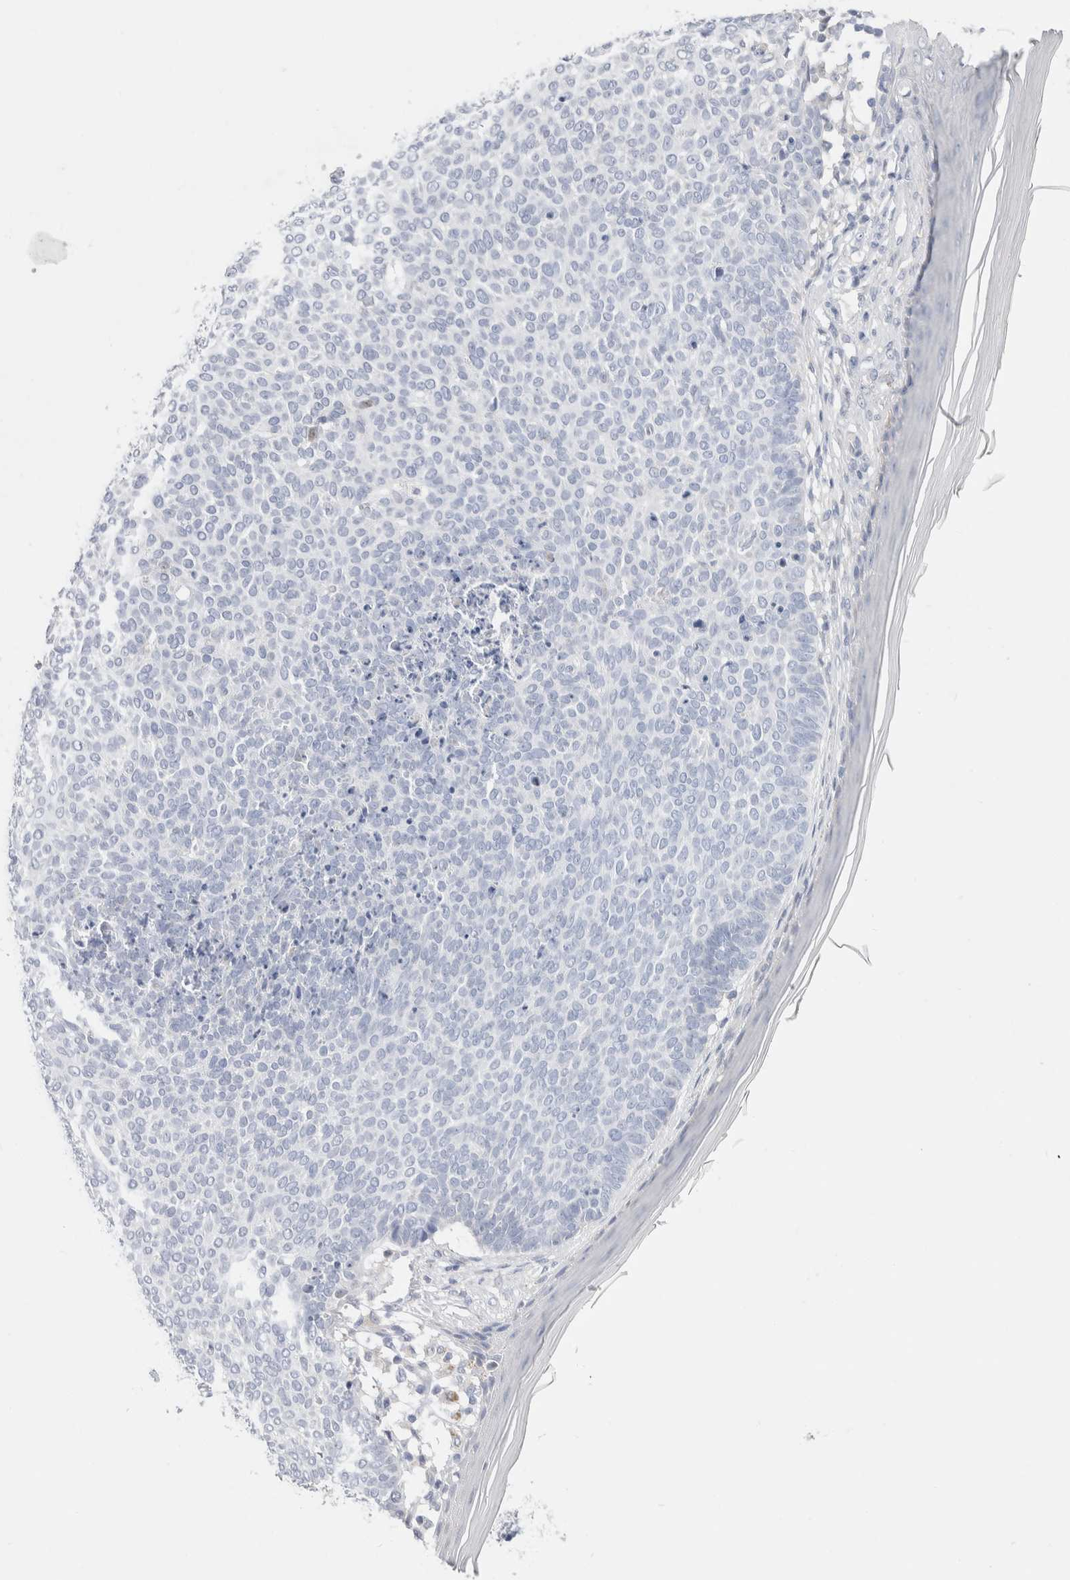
{"staining": {"intensity": "negative", "quantity": "none", "location": "none"}, "tissue": "skin cancer", "cell_type": "Tumor cells", "image_type": "cancer", "snomed": [{"axis": "morphology", "description": "Normal tissue, NOS"}, {"axis": "morphology", "description": "Basal cell carcinoma"}, {"axis": "topography", "description": "Skin"}], "caption": "Skin basal cell carcinoma was stained to show a protein in brown. There is no significant expression in tumor cells.", "gene": "RUSF1", "patient": {"sex": "male", "age": 50}}